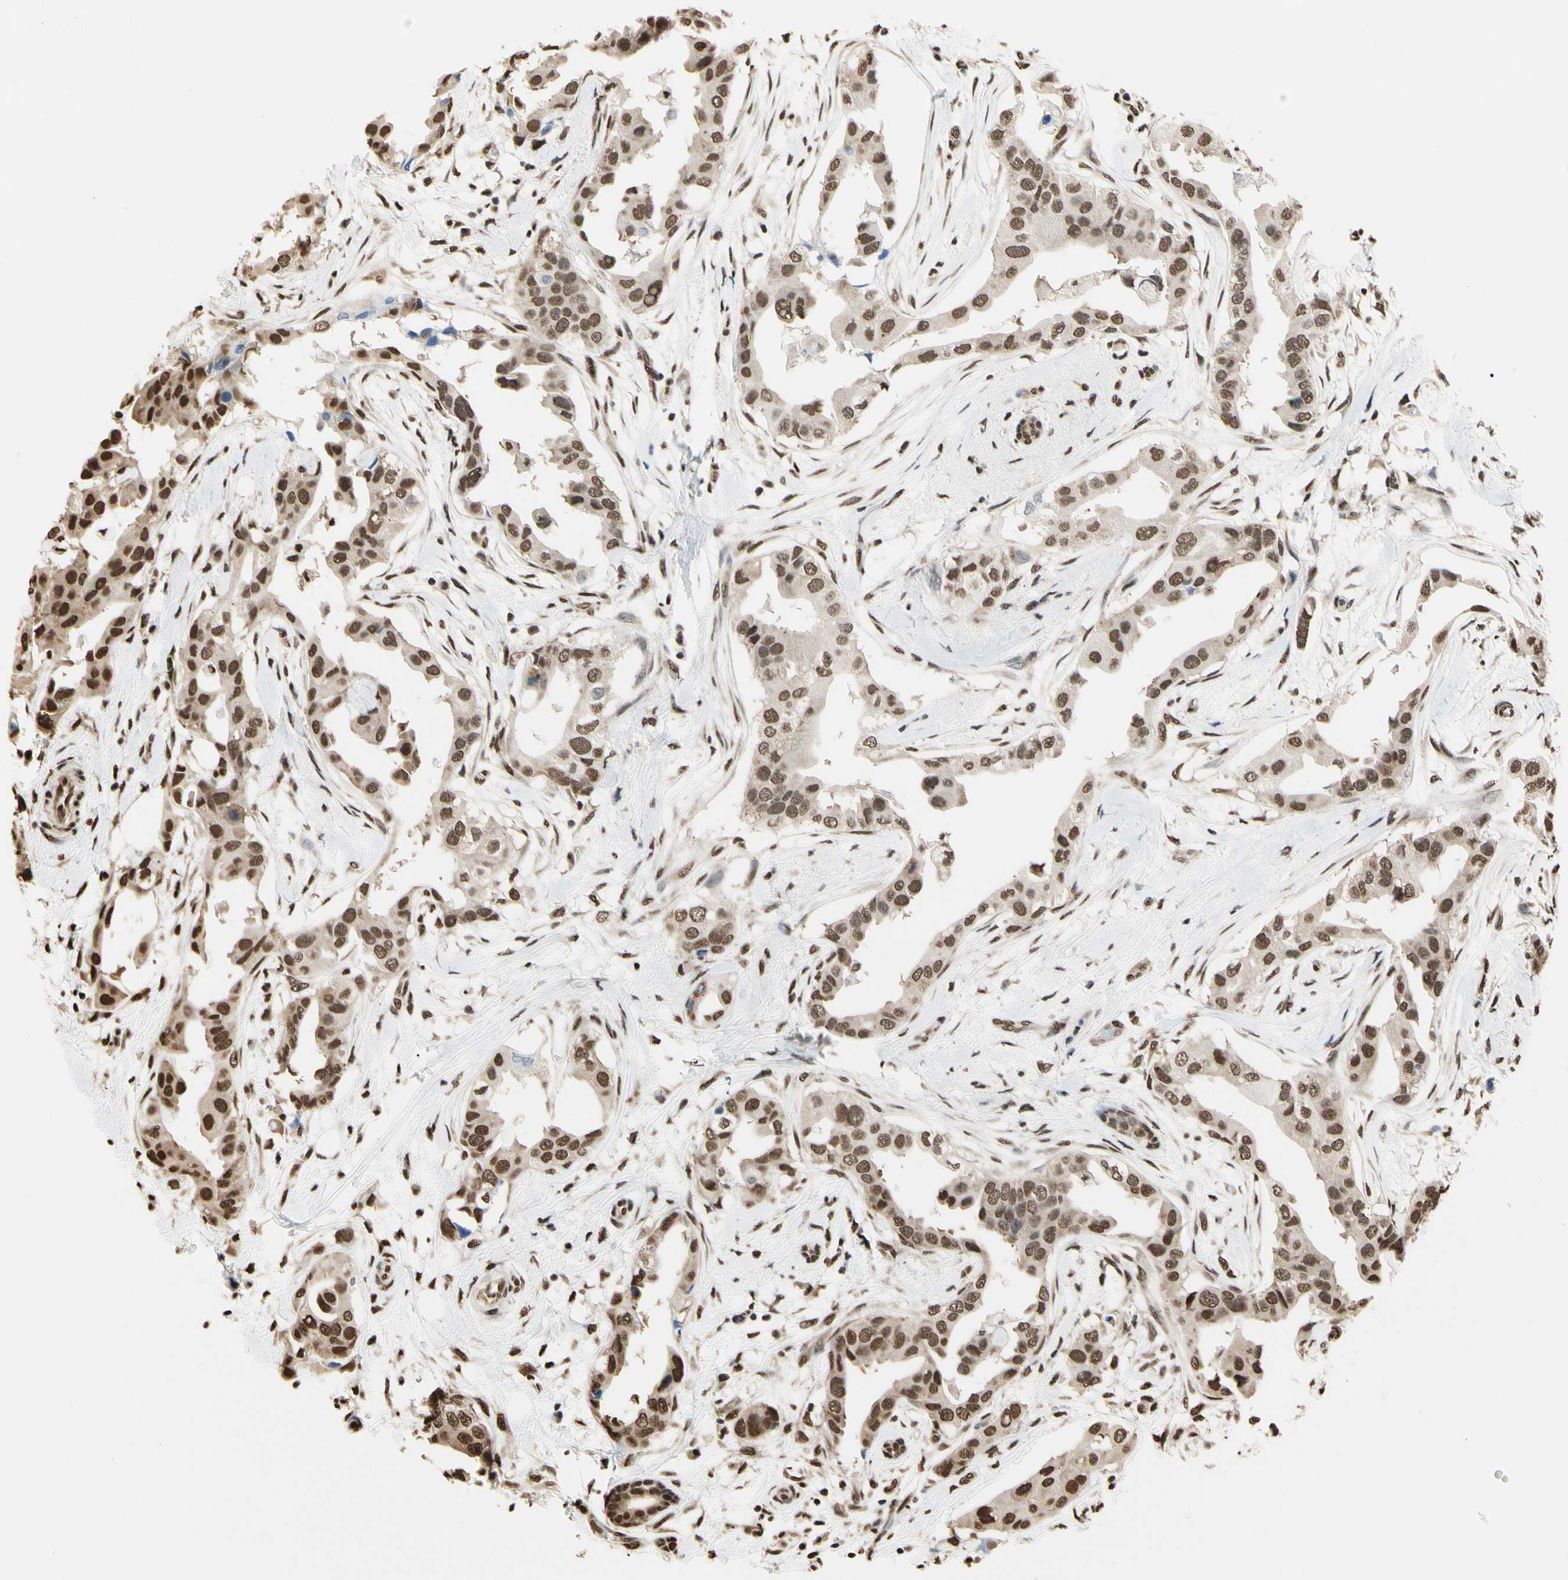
{"staining": {"intensity": "moderate", "quantity": ">75%", "location": "nuclear"}, "tissue": "breast cancer", "cell_type": "Tumor cells", "image_type": "cancer", "snomed": [{"axis": "morphology", "description": "Duct carcinoma"}, {"axis": "topography", "description": "Breast"}], "caption": "Human invasive ductal carcinoma (breast) stained with a brown dye shows moderate nuclear positive positivity in about >75% of tumor cells.", "gene": "HNRNPK", "patient": {"sex": "female", "age": 40}}